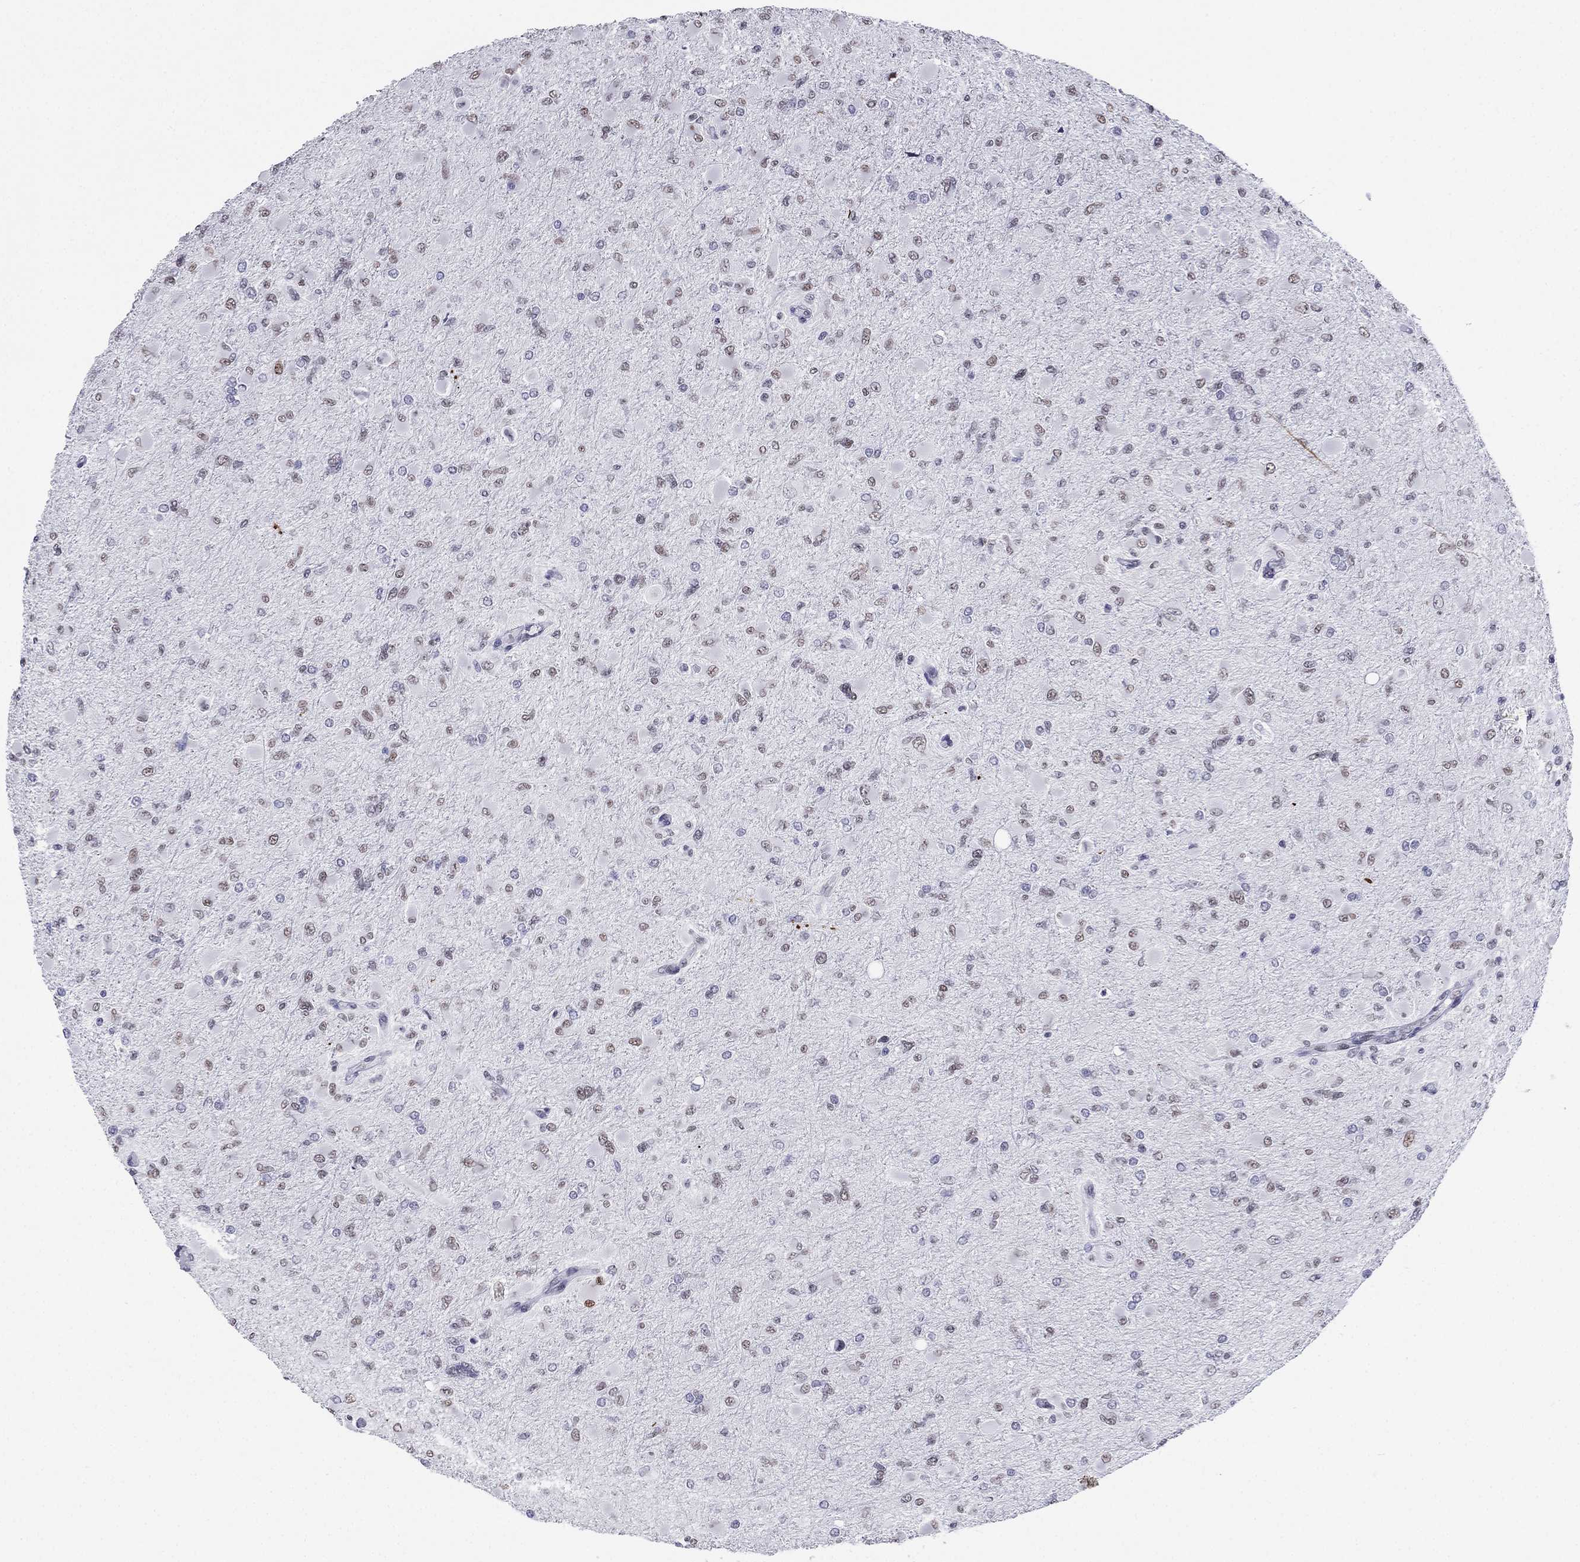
{"staining": {"intensity": "weak", "quantity": "<25%", "location": "nuclear"}, "tissue": "glioma", "cell_type": "Tumor cells", "image_type": "cancer", "snomed": [{"axis": "morphology", "description": "Glioma, malignant, High grade"}, {"axis": "topography", "description": "Cerebral cortex"}], "caption": "The immunohistochemistry (IHC) photomicrograph has no significant expression in tumor cells of glioma tissue.", "gene": "PPM1G", "patient": {"sex": "female", "age": 36}}